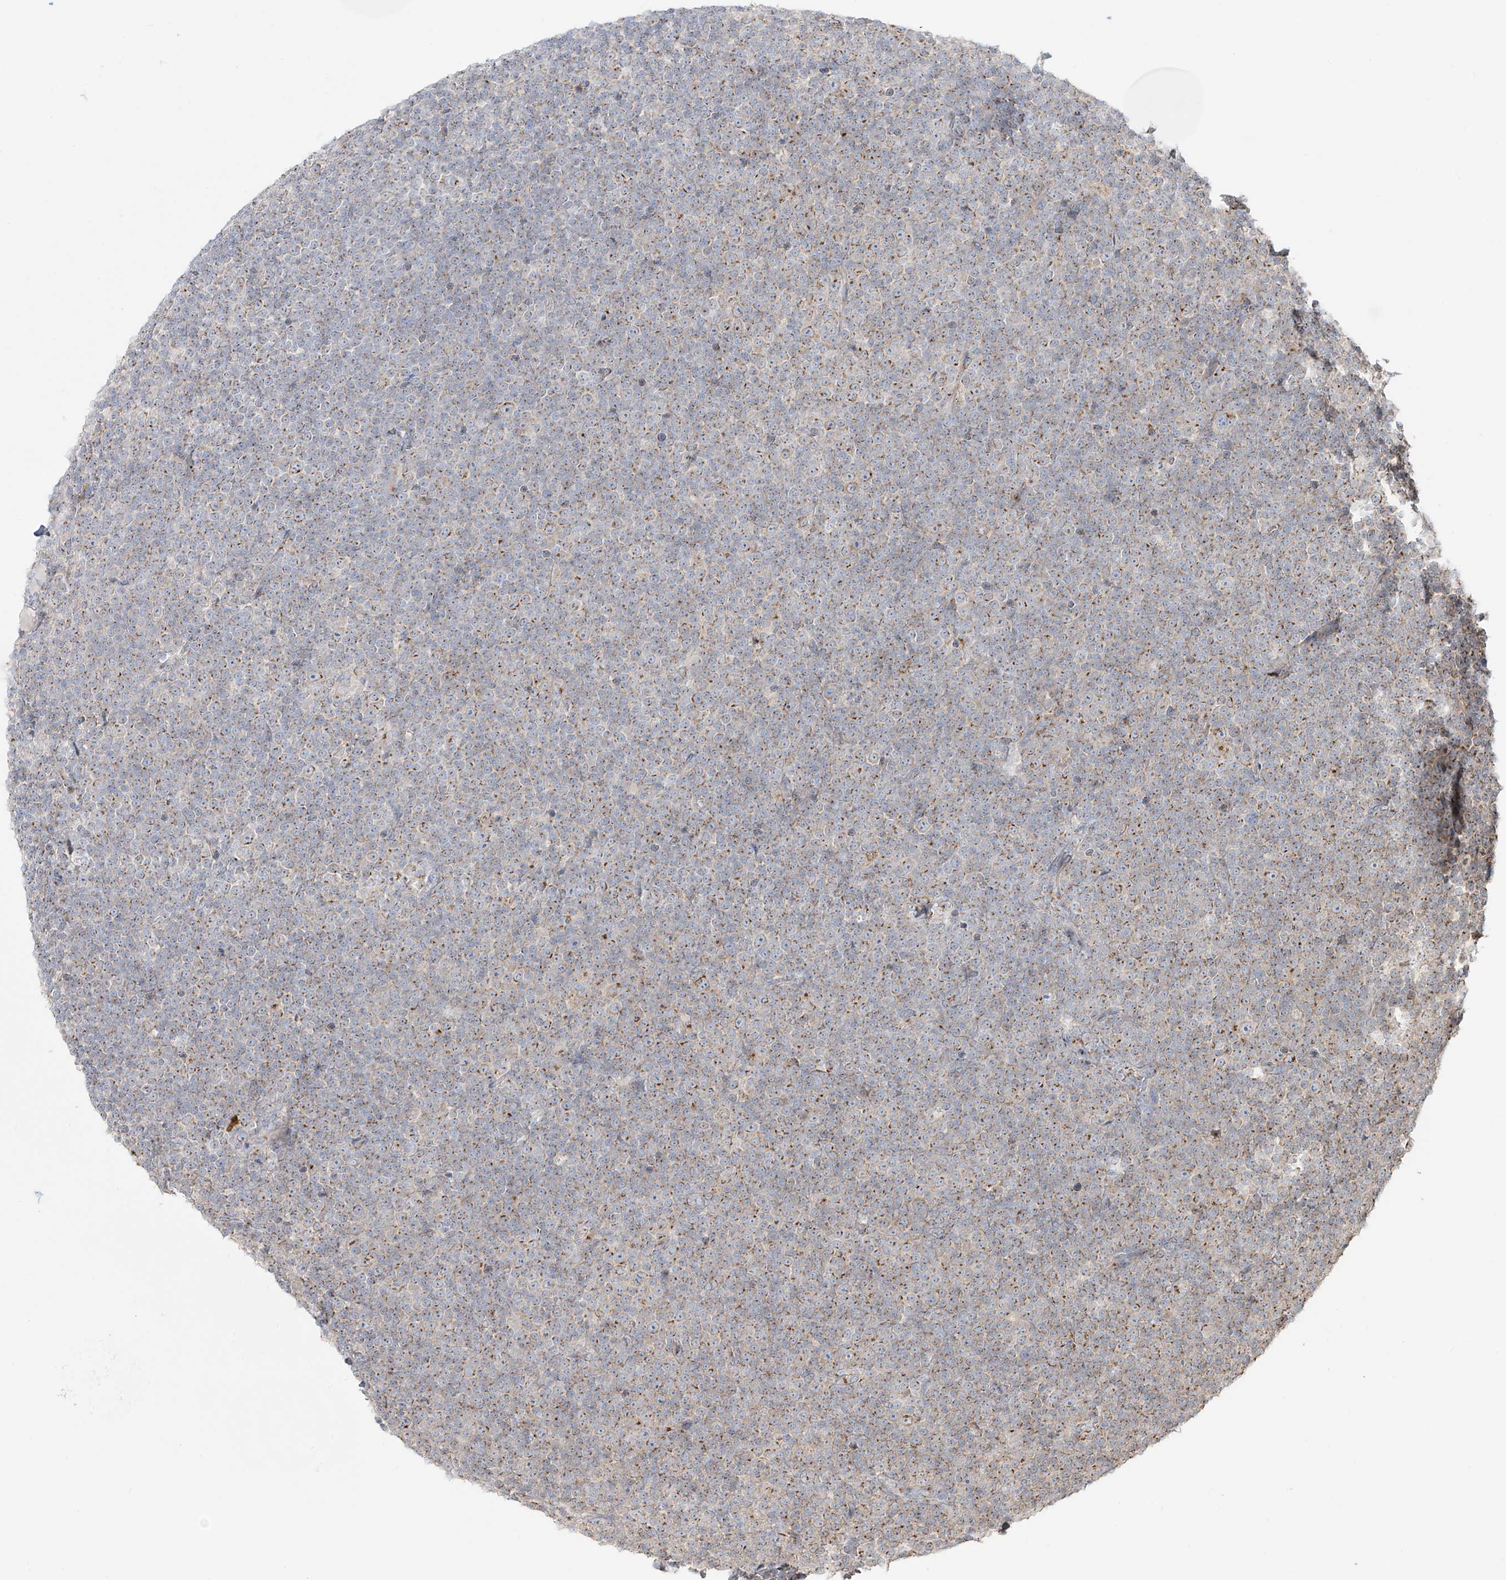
{"staining": {"intensity": "weak", "quantity": "25%-75%", "location": "cytoplasmic/membranous"}, "tissue": "lymphoma", "cell_type": "Tumor cells", "image_type": "cancer", "snomed": [{"axis": "morphology", "description": "Malignant lymphoma, non-Hodgkin's type, Low grade"}, {"axis": "topography", "description": "Lymph node"}], "caption": "Weak cytoplasmic/membranous staining is identified in approximately 25%-75% of tumor cells in low-grade malignant lymphoma, non-Hodgkin's type. (Stains: DAB in brown, nuclei in blue, Microscopy: brightfield microscopy at high magnification).", "gene": "BSDC1", "patient": {"sex": "female", "age": 67}}